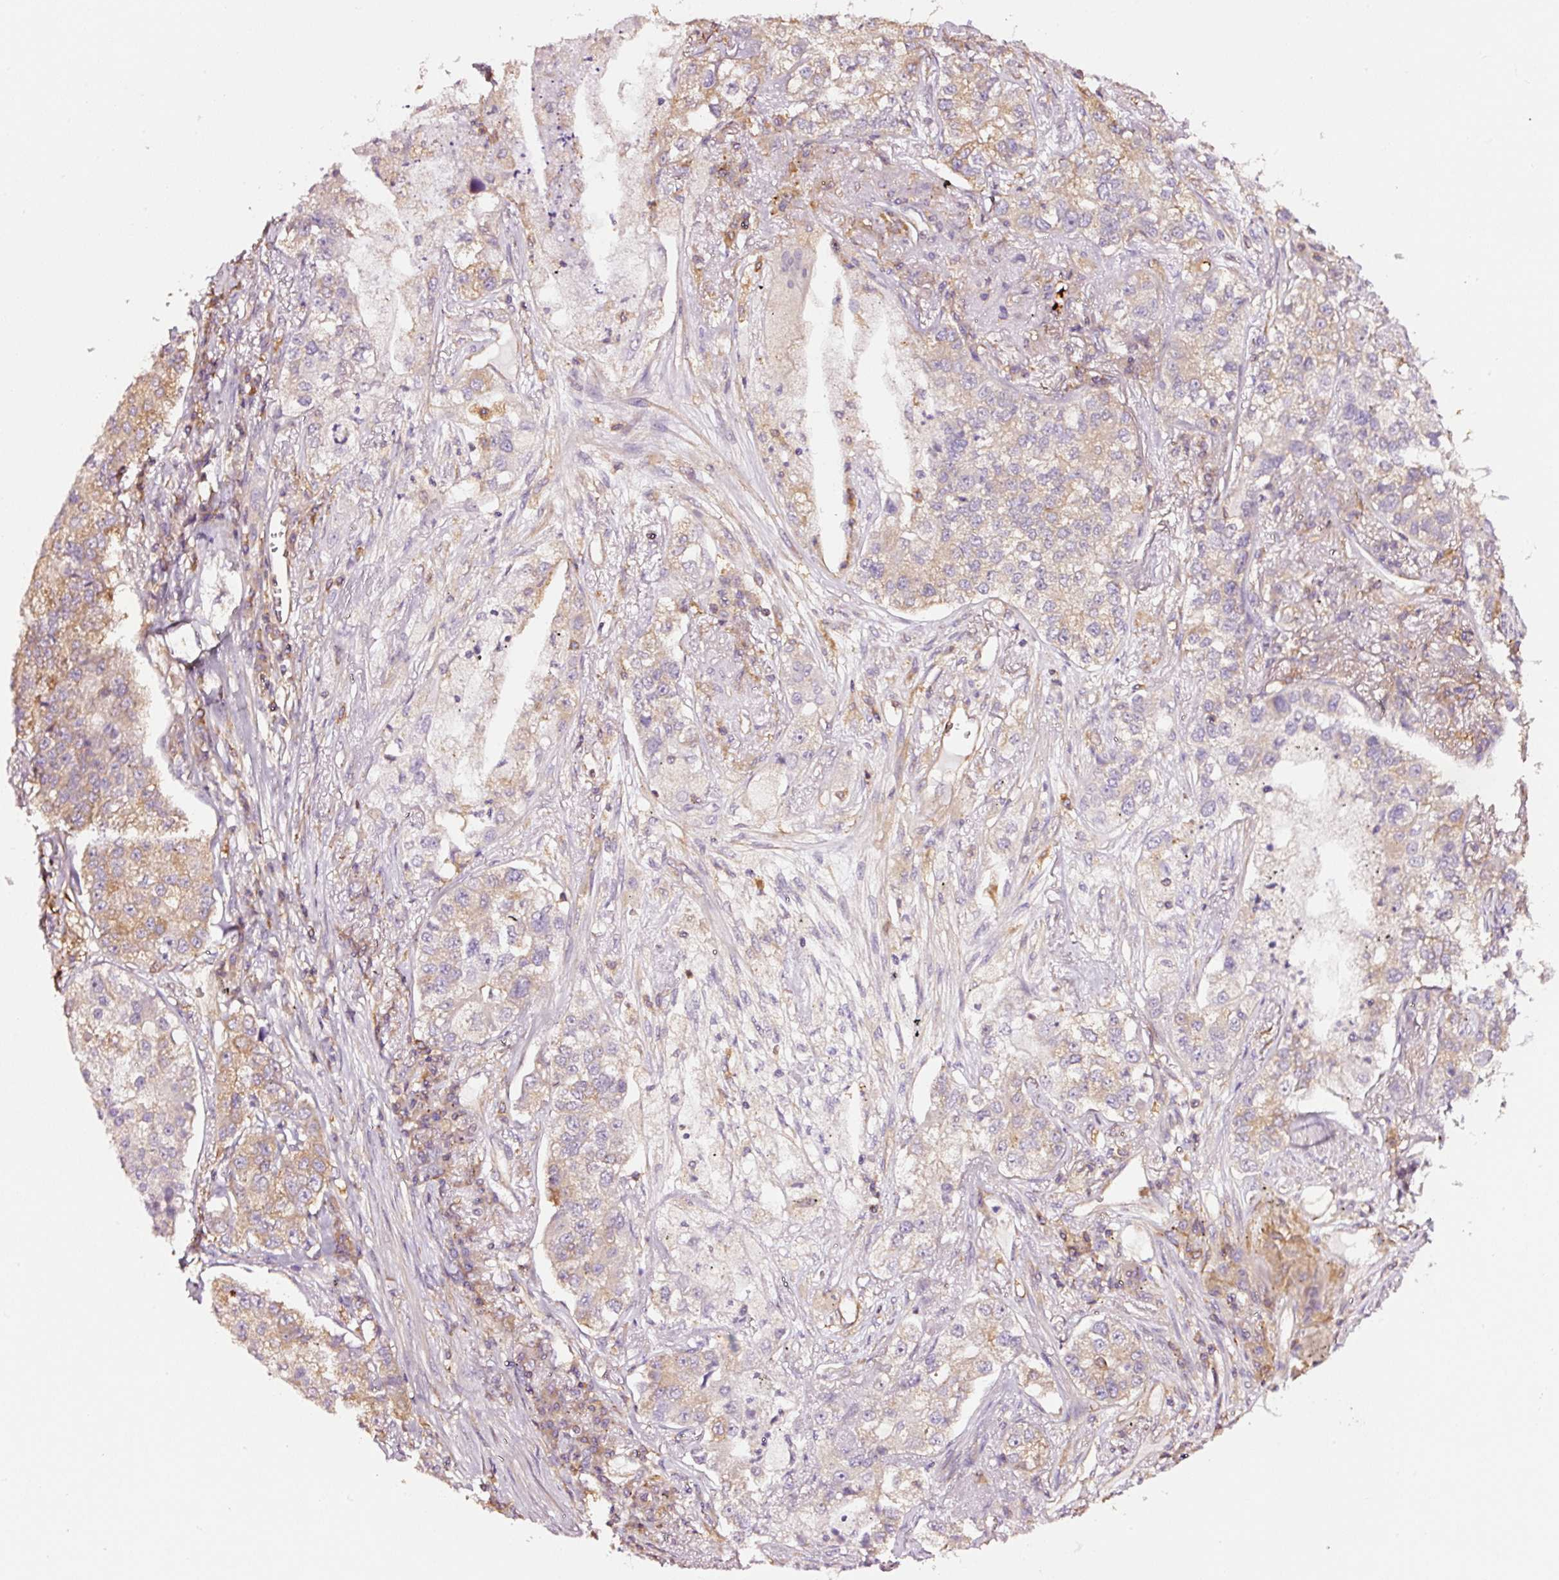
{"staining": {"intensity": "weak", "quantity": "25%-75%", "location": "cytoplasmic/membranous"}, "tissue": "lung cancer", "cell_type": "Tumor cells", "image_type": "cancer", "snomed": [{"axis": "morphology", "description": "Adenocarcinoma, NOS"}, {"axis": "topography", "description": "Lung"}], "caption": "Immunohistochemistry (DAB) staining of lung cancer (adenocarcinoma) demonstrates weak cytoplasmic/membranous protein expression in about 25%-75% of tumor cells.", "gene": "METAP1", "patient": {"sex": "male", "age": 49}}